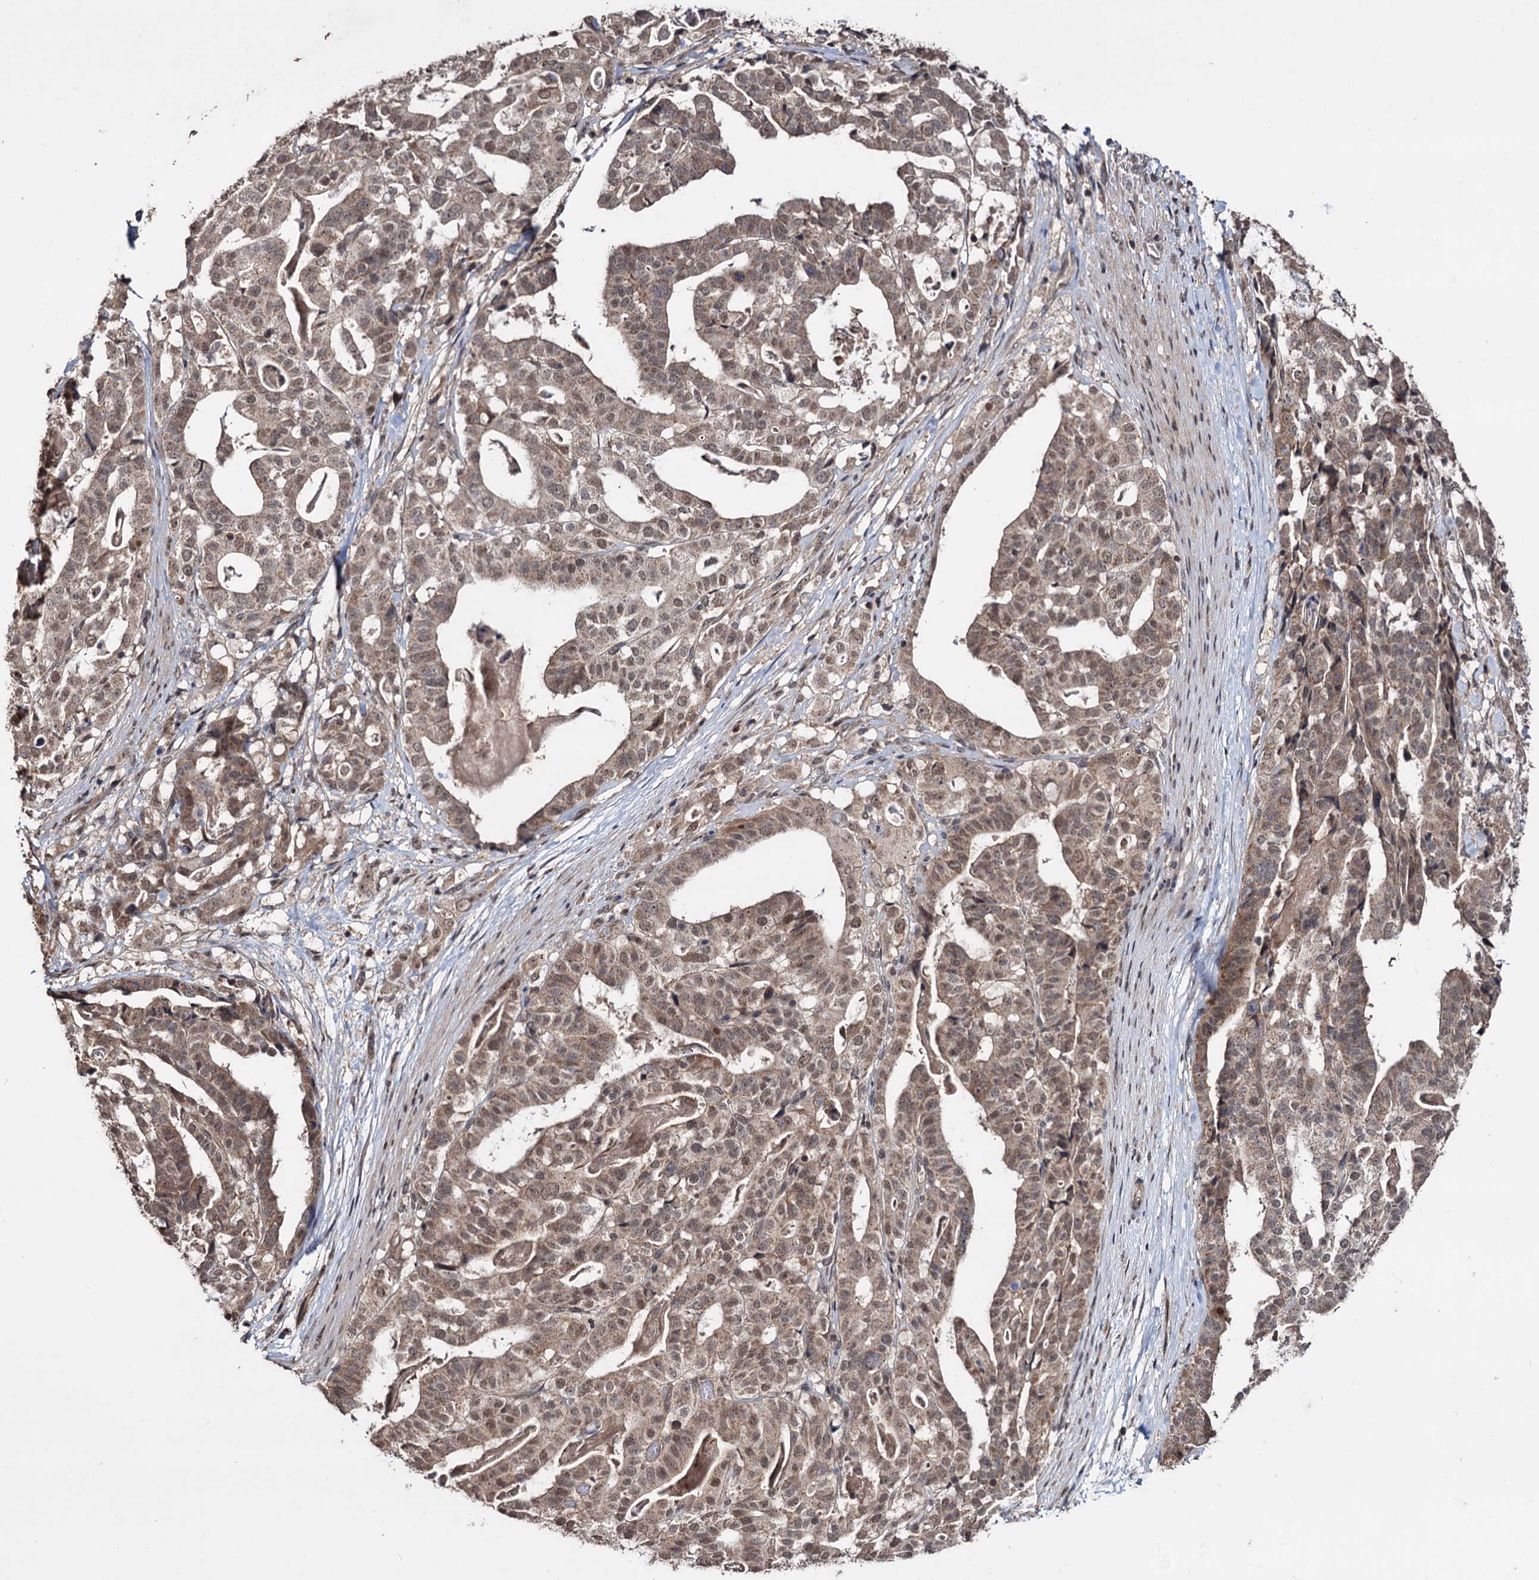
{"staining": {"intensity": "weak", "quantity": ">75%", "location": "cytoplasmic/membranous,nuclear"}, "tissue": "stomach cancer", "cell_type": "Tumor cells", "image_type": "cancer", "snomed": [{"axis": "morphology", "description": "Adenocarcinoma, NOS"}, {"axis": "topography", "description": "Stomach"}], "caption": "Stomach adenocarcinoma was stained to show a protein in brown. There is low levels of weak cytoplasmic/membranous and nuclear staining in about >75% of tumor cells. The staining was performed using DAB (3,3'-diaminobenzidine), with brown indicating positive protein expression. Nuclei are stained blue with hematoxylin.", "gene": "KLF5", "patient": {"sex": "male", "age": 48}}